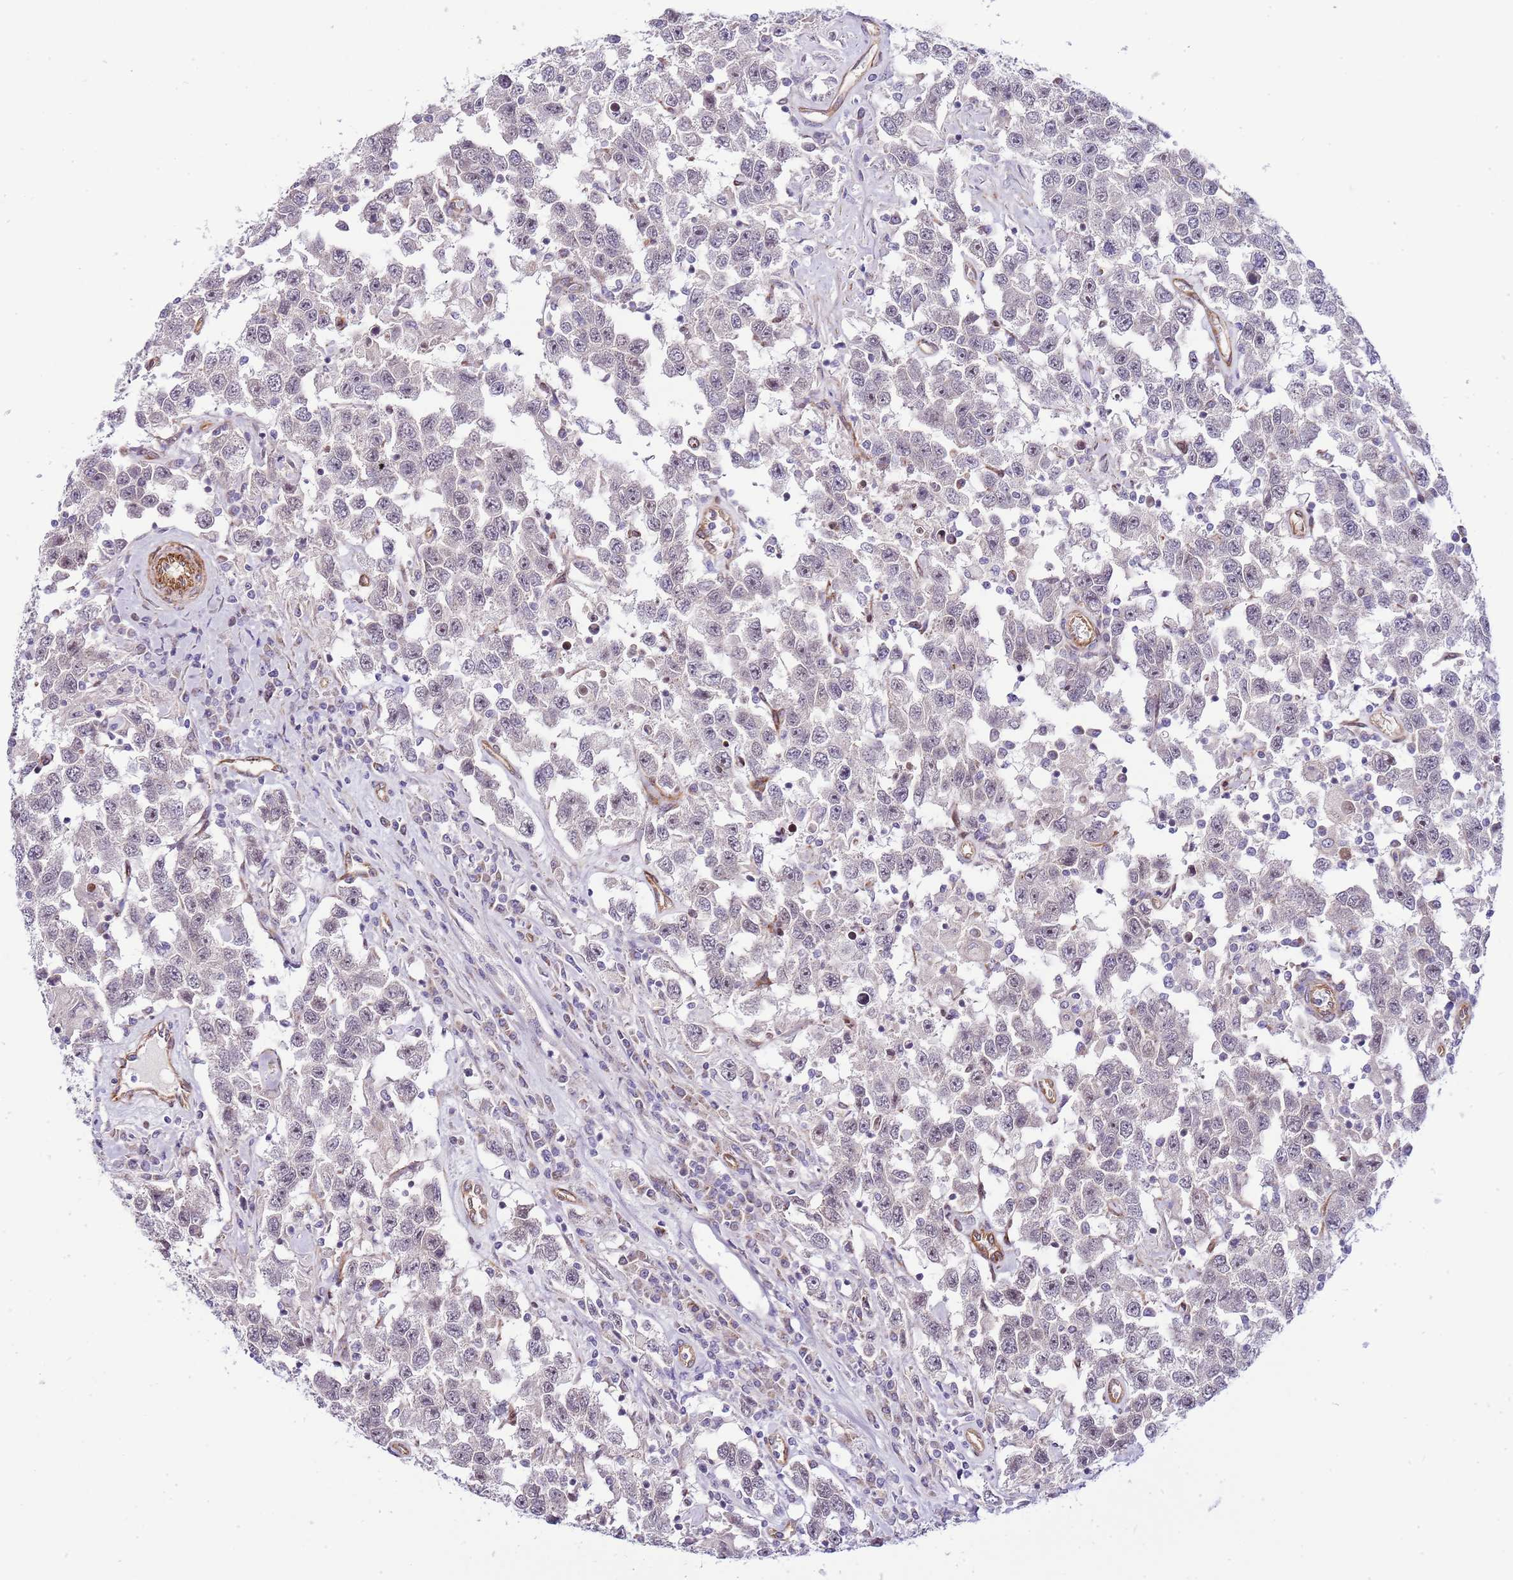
{"staining": {"intensity": "negative", "quantity": "none", "location": "none"}, "tissue": "testis cancer", "cell_type": "Tumor cells", "image_type": "cancer", "snomed": [{"axis": "morphology", "description": "Seminoma, NOS"}, {"axis": "topography", "description": "Testis"}], "caption": "Testis cancer (seminoma) stained for a protein using IHC reveals no staining tumor cells.", "gene": "NEK3", "patient": {"sex": "male", "age": 41}}